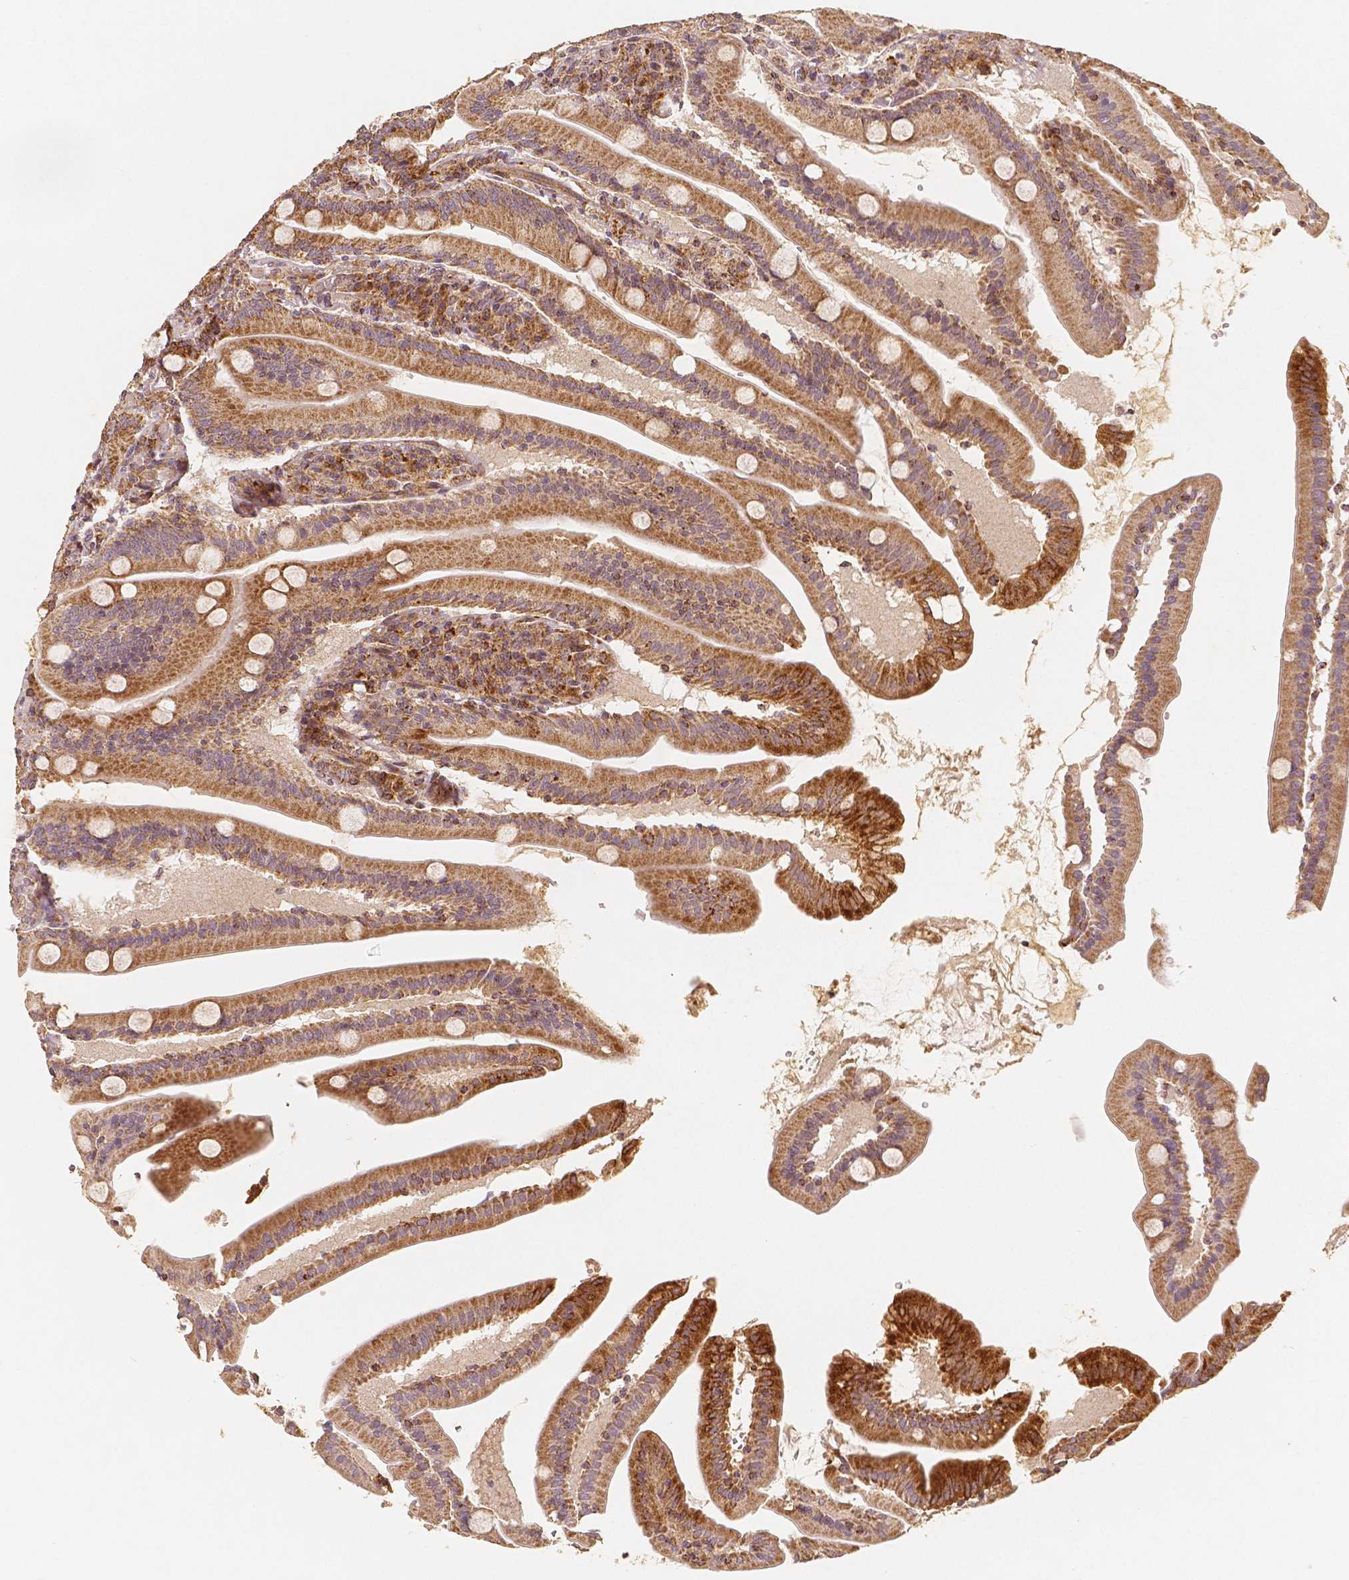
{"staining": {"intensity": "moderate", "quantity": ">75%", "location": "cytoplasmic/membranous"}, "tissue": "small intestine", "cell_type": "Glandular cells", "image_type": "normal", "snomed": [{"axis": "morphology", "description": "Normal tissue, NOS"}, {"axis": "topography", "description": "Small intestine"}], "caption": "Protein staining of unremarkable small intestine reveals moderate cytoplasmic/membranous expression in approximately >75% of glandular cells. Immunohistochemistry stains the protein of interest in brown and the nuclei are stained blue.", "gene": "PGAM5", "patient": {"sex": "male", "age": 37}}